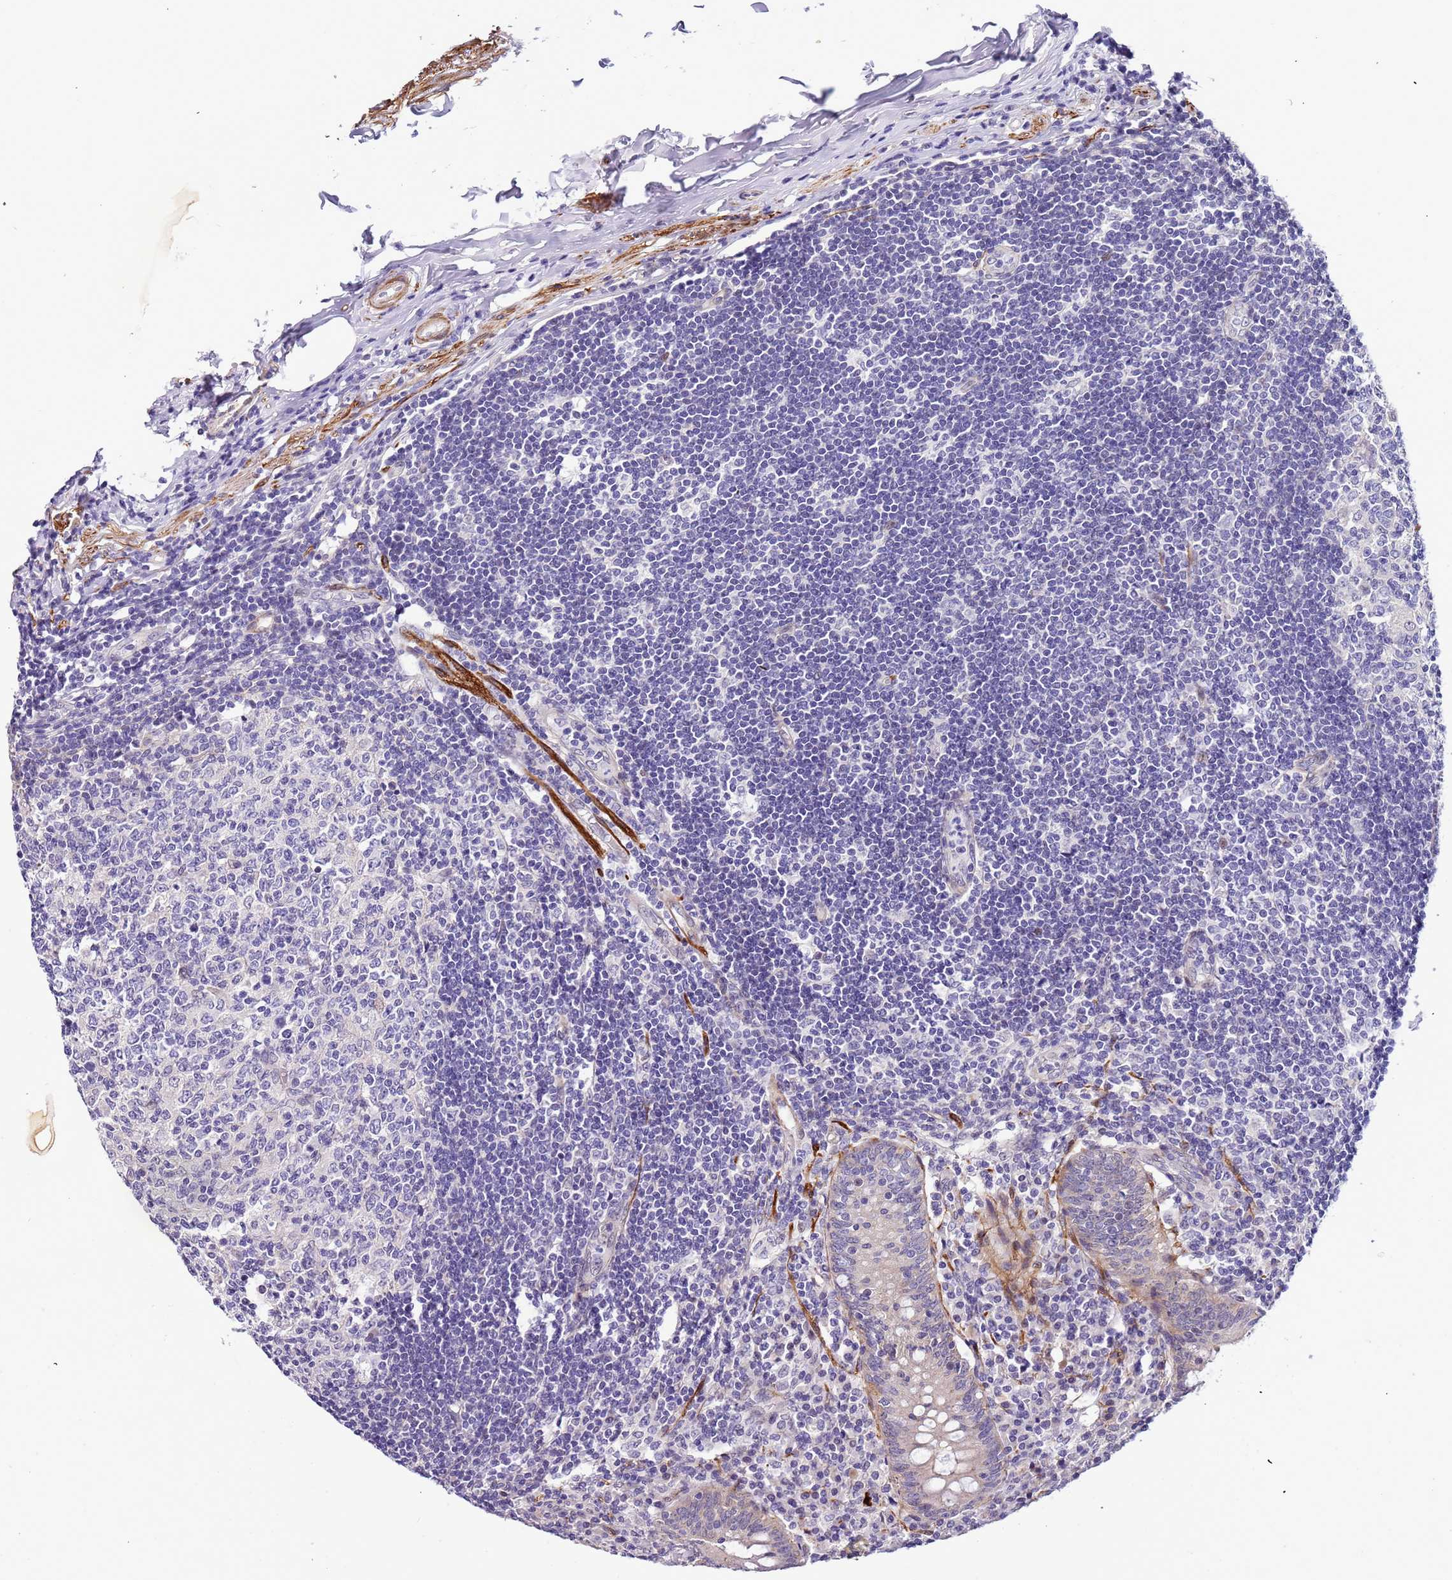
{"staining": {"intensity": "weak", "quantity": "<25%", "location": "cytoplasmic/membranous"}, "tissue": "appendix", "cell_type": "Glandular cells", "image_type": "normal", "snomed": [{"axis": "morphology", "description": "Normal tissue, NOS"}, {"axis": "topography", "description": "Appendix"}], "caption": "Glandular cells show no significant protein positivity in benign appendix. (Stains: DAB immunohistochemistry (IHC) with hematoxylin counter stain, Microscopy: brightfield microscopy at high magnification).", "gene": "PLEKHH1", "patient": {"sex": "female", "age": 54}}